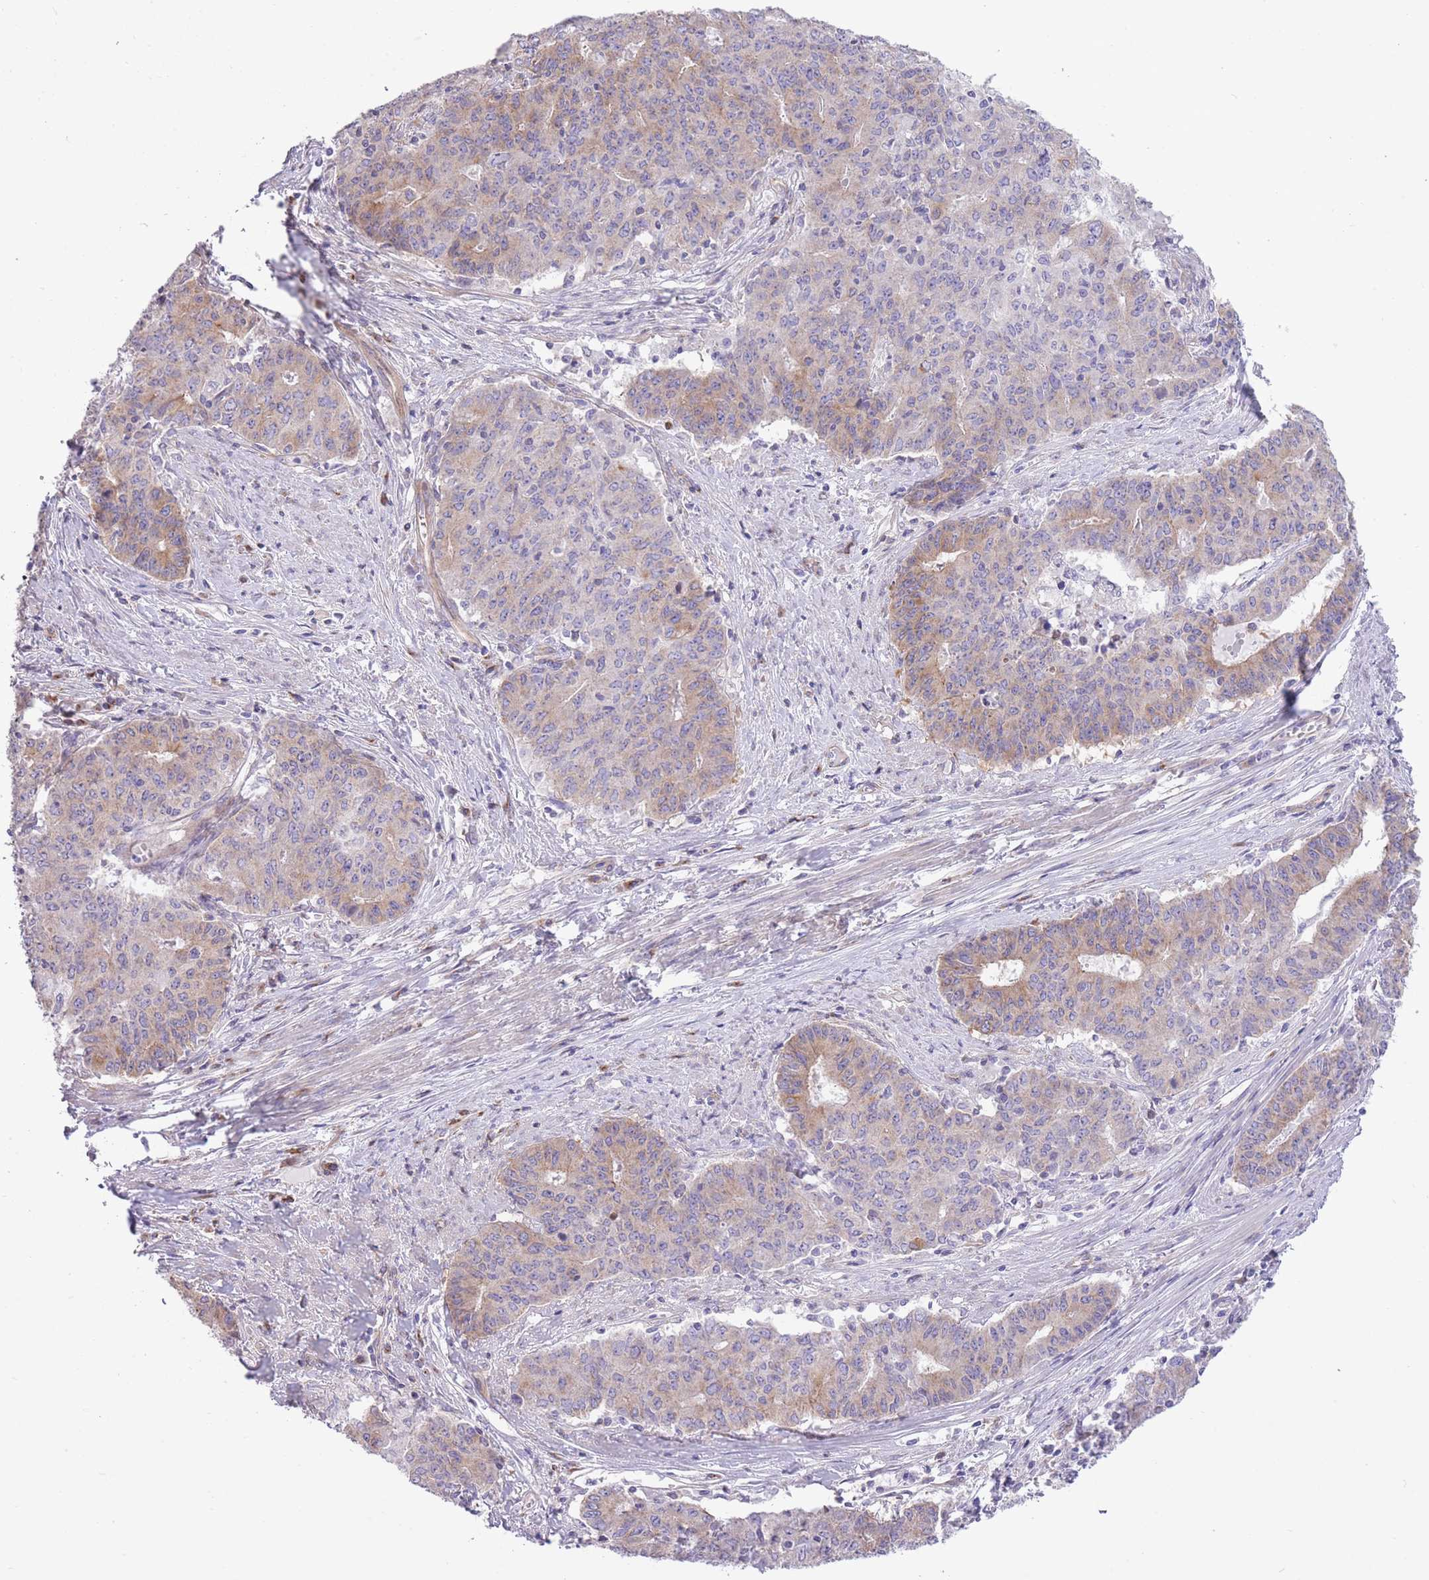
{"staining": {"intensity": "weak", "quantity": "25%-75%", "location": "cytoplasmic/membranous"}, "tissue": "endometrial cancer", "cell_type": "Tumor cells", "image_type": "cancer", "snomed": [{"axis": "morphology", "description": "Adenocarcinoma, NOS"}, {"axis": "topography", "description": "Endometrium"}], "caption": "Immunohistochemical staining of endometrial adenocarcinoma exhibits weak cytoplasmic/membranous protein positivity in about 25%-75% of tumor cells.", "gene": "RHOU", "patient": {"sex": "female", "age": 59}}